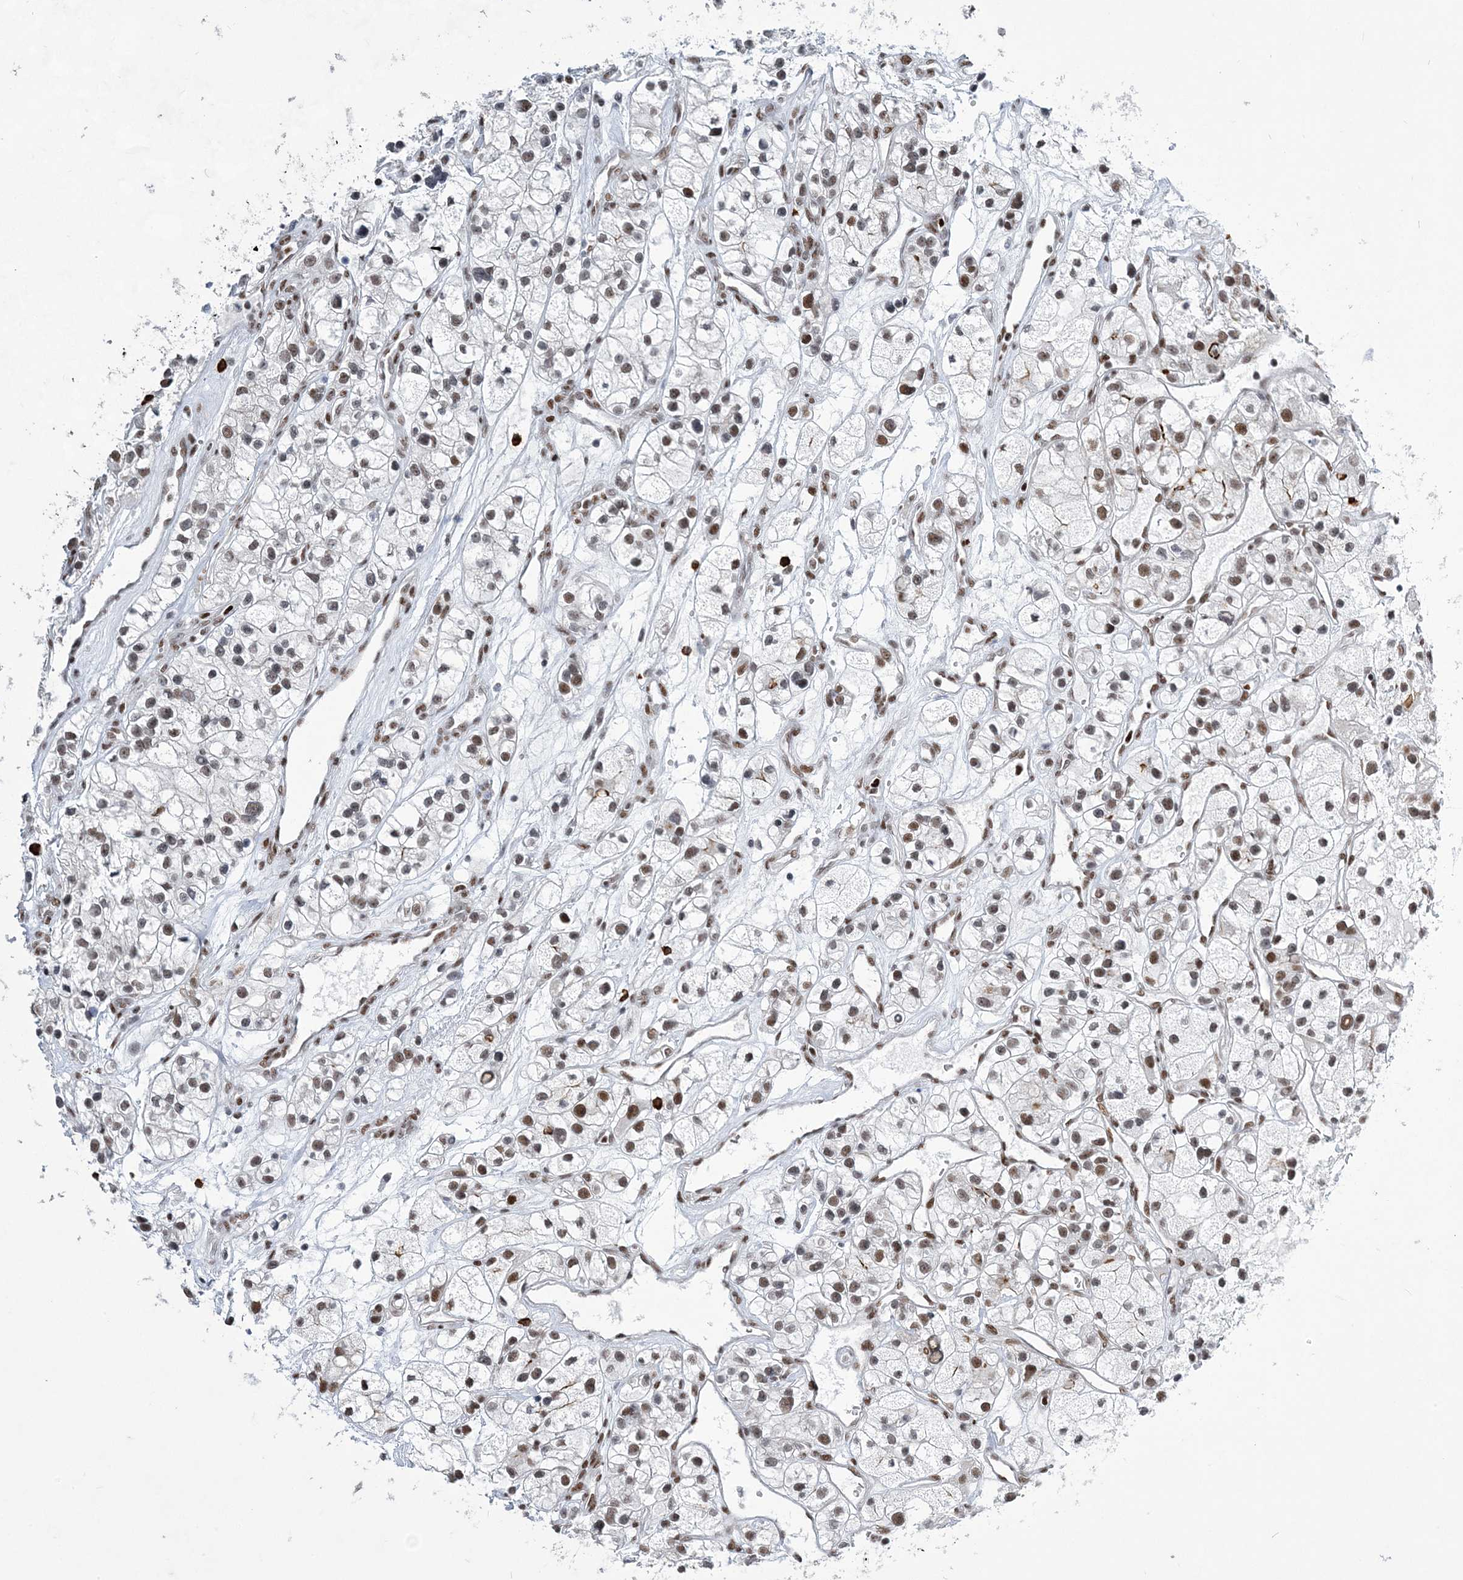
{"staining": {"intensity": "moderate", "quantity": ">75%", "location": "nuclear"}, "tissue": "renal cancer", "cell_type": "Tumor cells", "image_type": "cancer", "snomed": [{"axis": "morphology", "description": "Adenocarcinoma, NOS"}, {"axis": "topography", "description": "Kidney"}], "caption": "Approximately >75% of tumor cells in renal adenocarcinoma reveal moderate nuclear protein expression as visualized by brown immunohistochemical staining.", "gene": "ZBTB7A", "patient": {"sex": "female", "age": 57}}